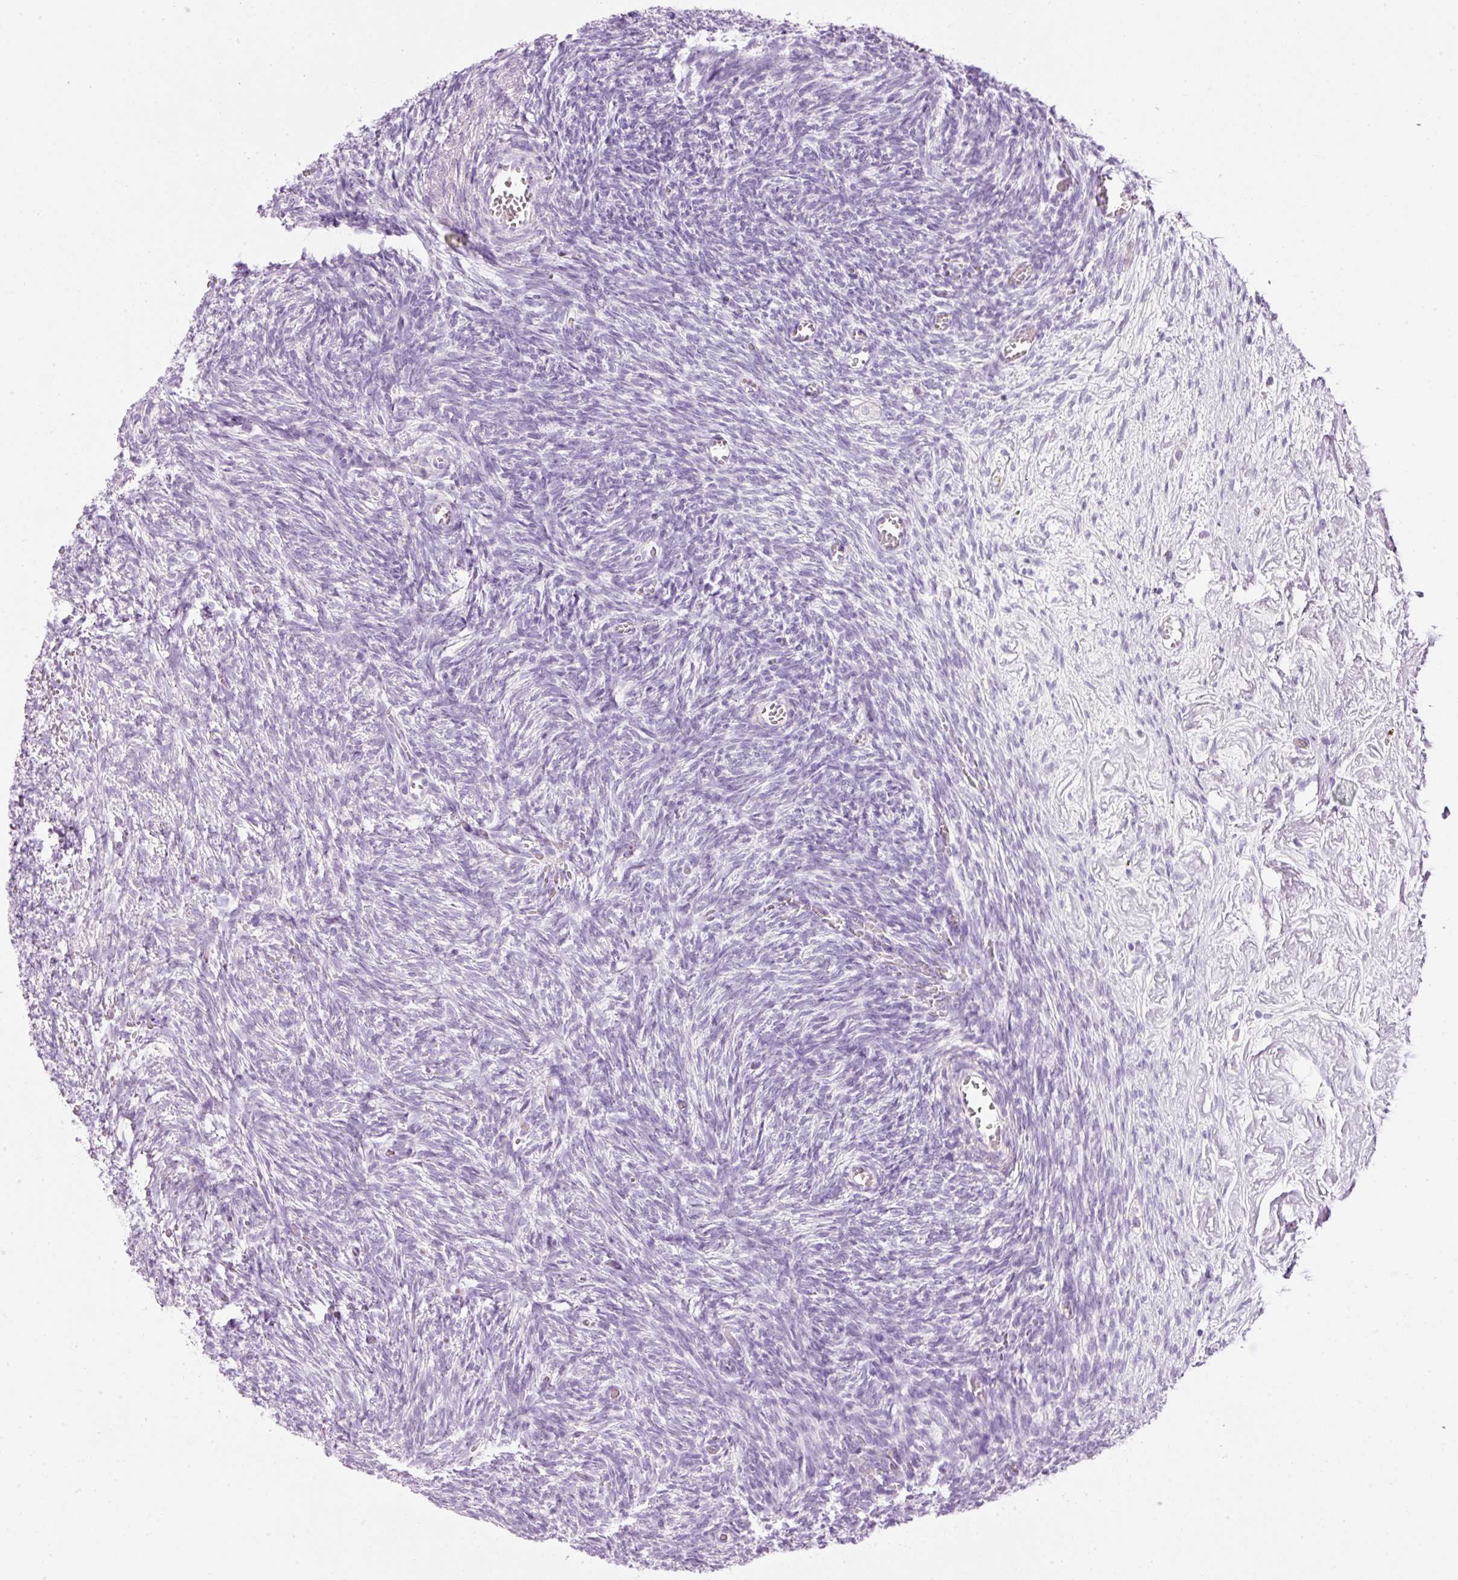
{"staining": {"intensity": "moderate", "quantity": "25%-75%", "location": "cytoplasmic/membranous"}, "tissue": "ovary", "cell_type": "Follicle cells", "image_type": "normal", "snomed": [{"axis": "morphology", "description": "Normal tissue, NOS"}, {"axis": "topography", "description": "Ovary"}], "caption": "An immunohistochemistry (IHC) image of normal tissue is shown. Protein staining in brown highlights moderate cytoplasmic/membranous positivity in ovary within follicle cells.", "gene": "CARD16", "patient": {"sex": "female", "age": 67}}